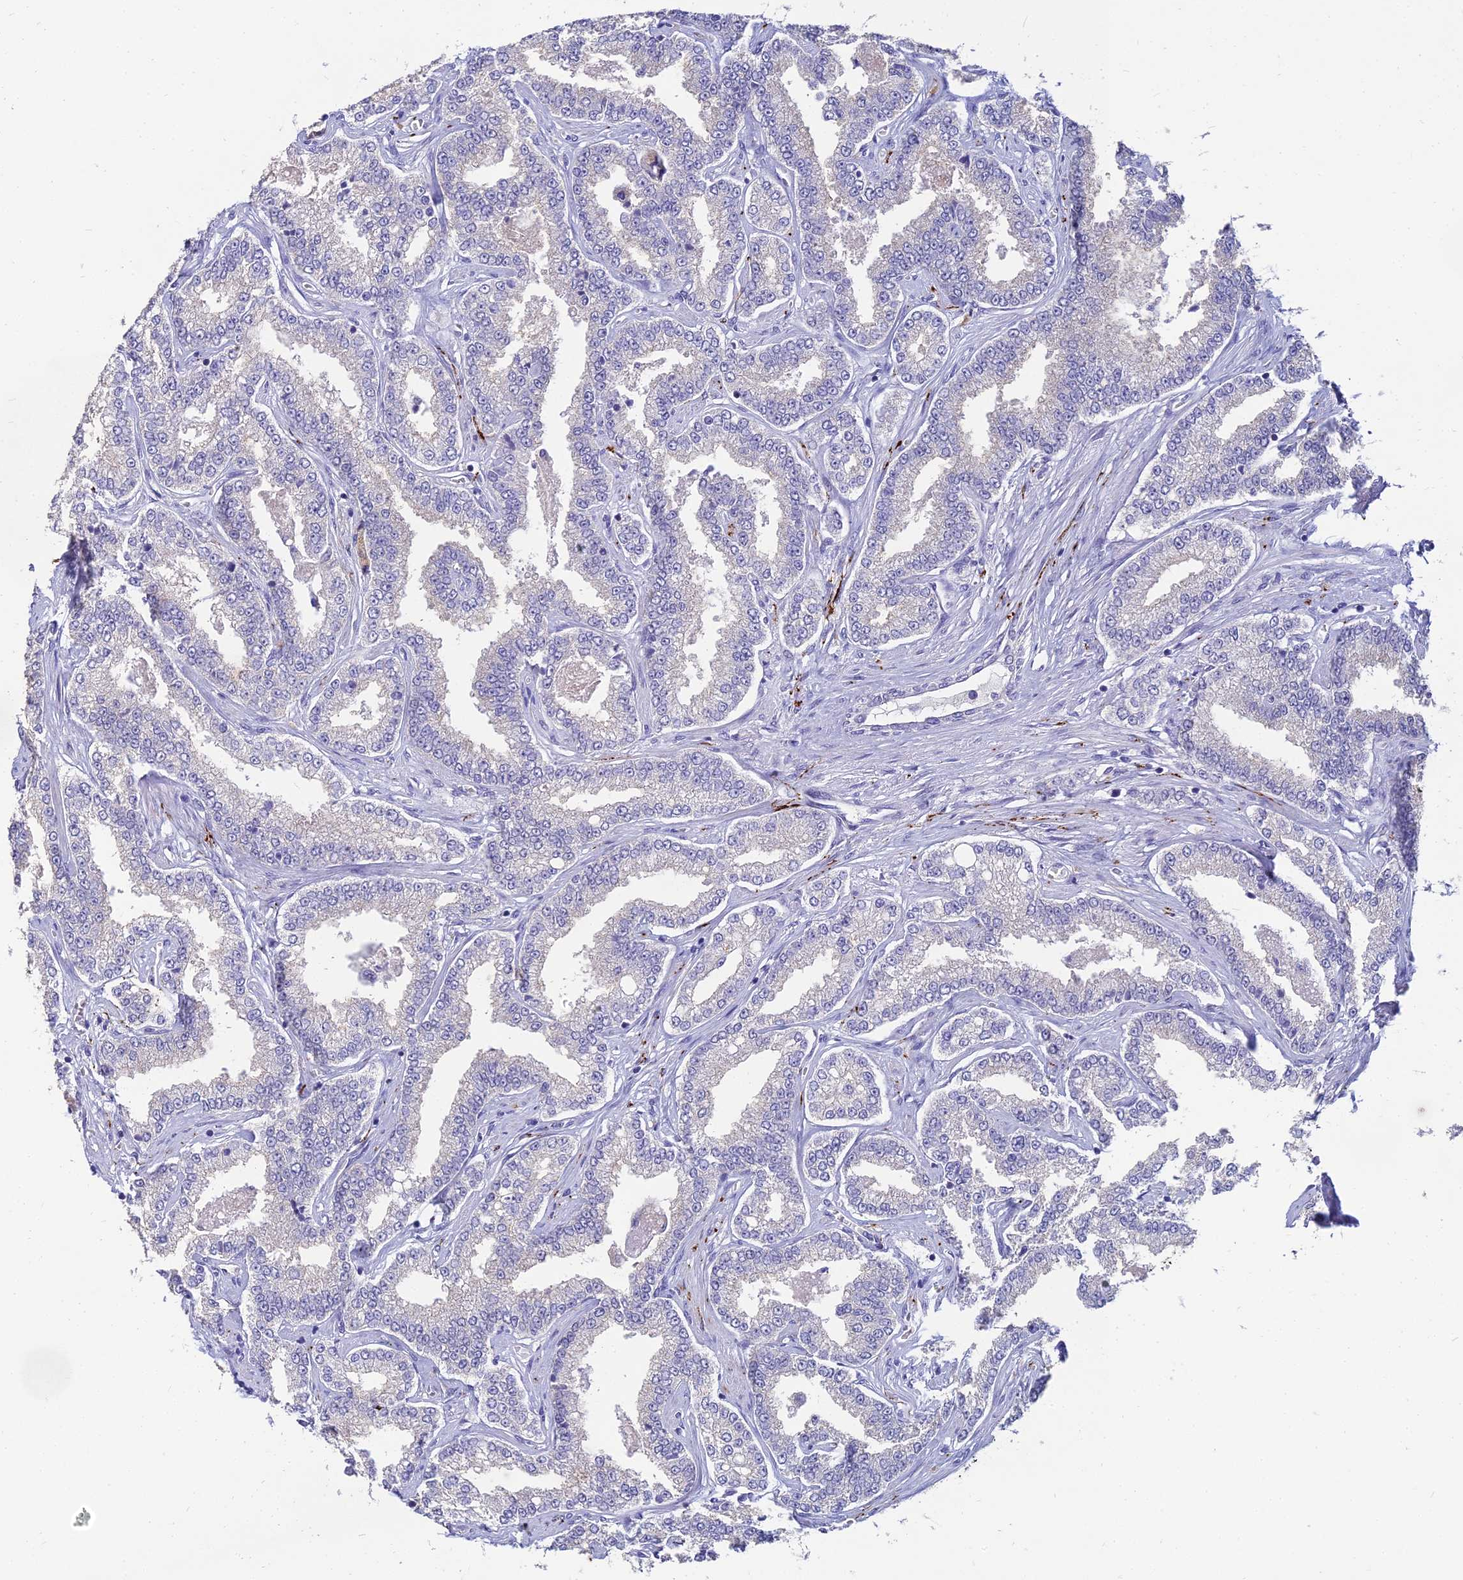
{"staining": {"intensity": "negative", "quantity": "none", "location": "none"}, "tissue": "prostate cancer", "cell_type": "Tumor cells", "image_type": "cancer", "snomed": [{"axis": "morphology", "description": "Normal tissue, NOS"}, {"axis": "morphology", "description": "Adenocarcinoma, High grade"}, {"axis": "topography", "description": "Prostate"}], "caption": "Tumor cells show no significant protein positivity in adenocarcinoma (high-grade) (prostate).", "gene": "NPY", "patient": {"sex": "male", "age": 83}}